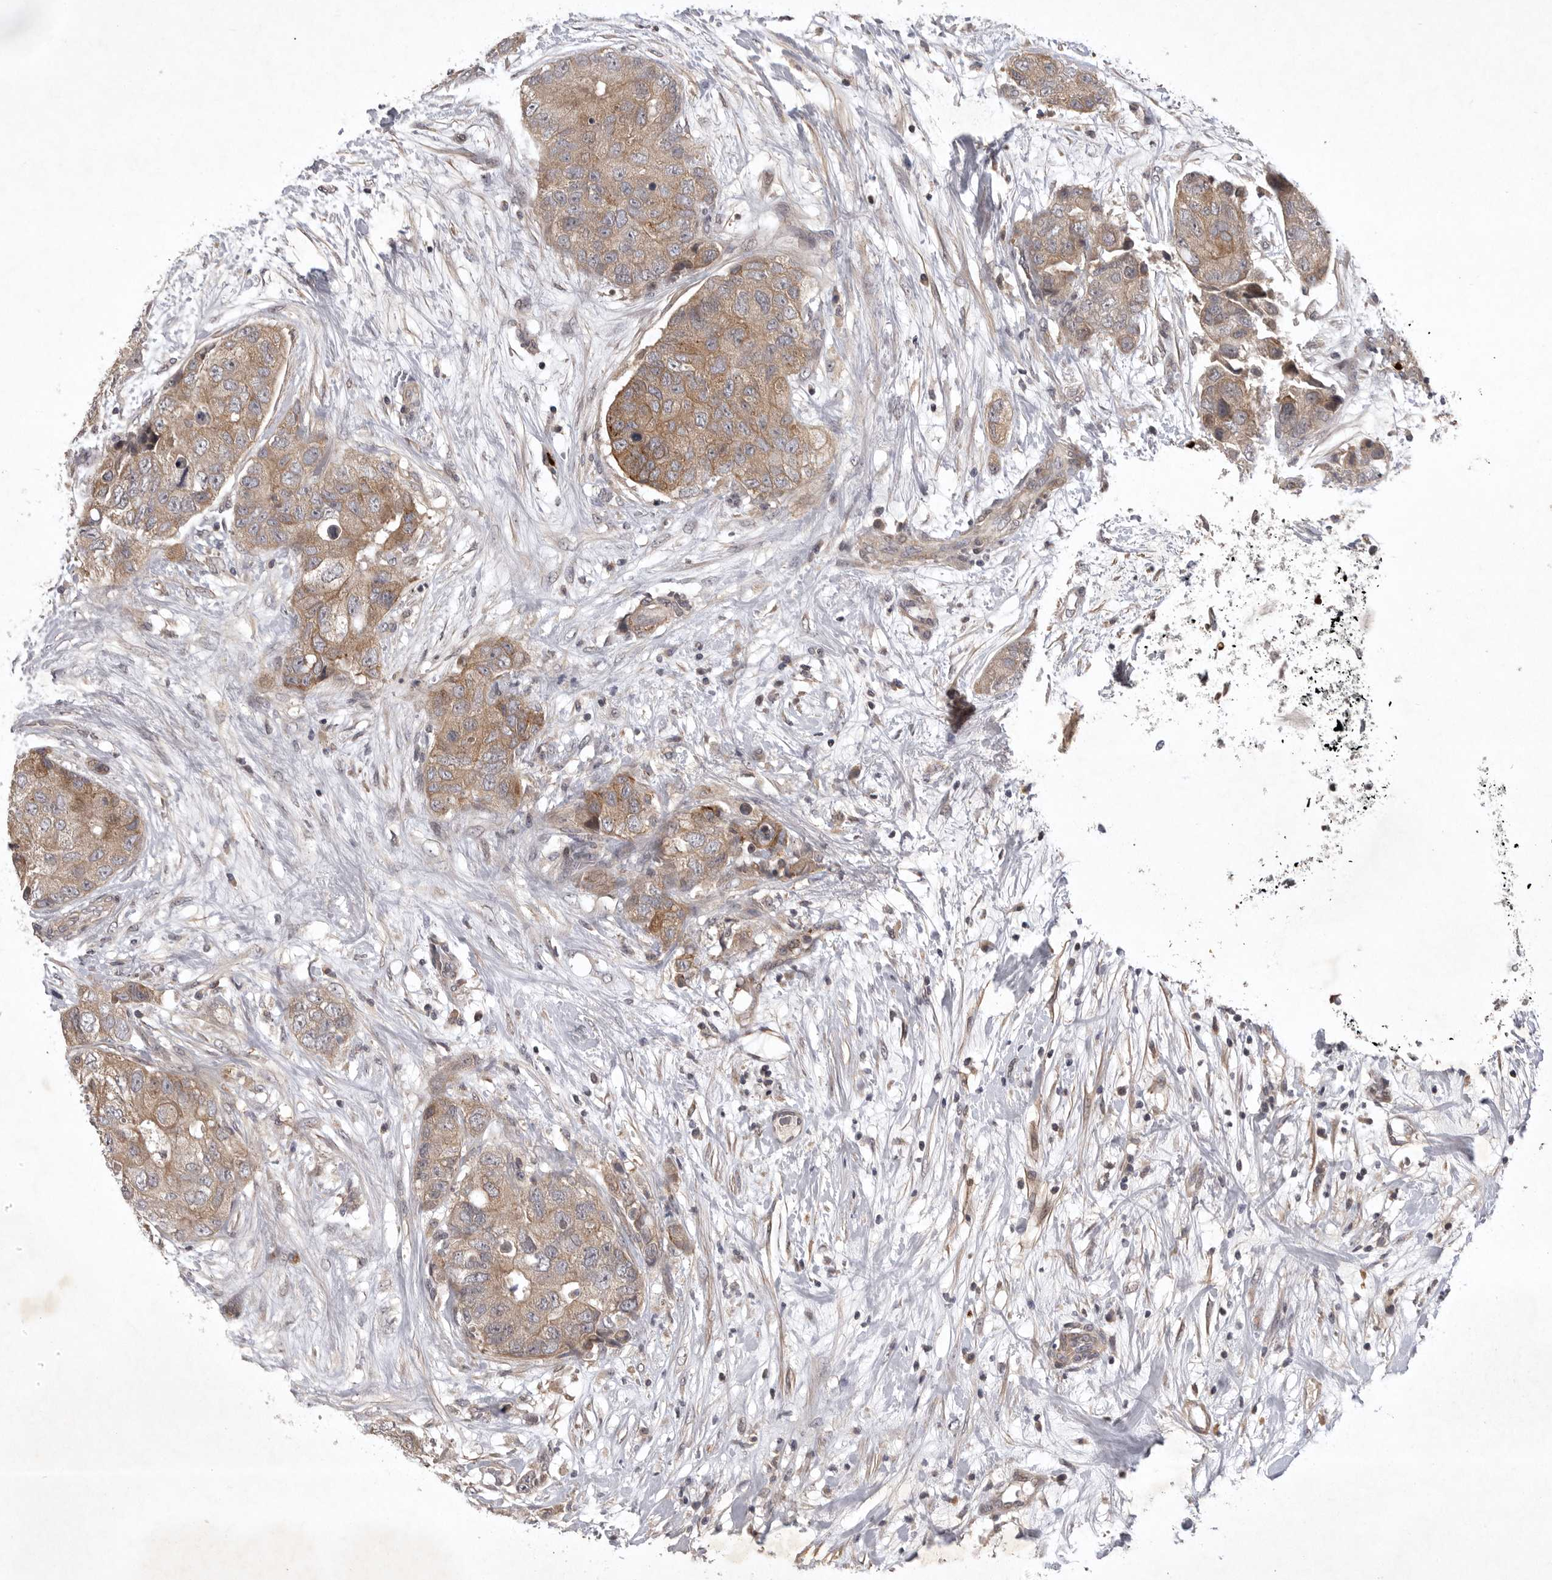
{"staining": {"intensity": "weak", "quantity": ">75%", "location": "cytoplasmic/membranous"}, "tissue": "breast cancer", "cell_type": "Tumor cells", "image_type": "cancer", "snomed": [{"axis": "morphology", "description": "Duct carcinoma"}, {"axis": "topography", "description": "Breast"}], "caption": "IHC micrograph of breast cancer stained for a protein (brown), which displays low levels of weak cytoplasmic/membranous staining in about >75% of tumor cells.", "gene": "UBE3D", "patient": {"sex": "female", "age": 62}}